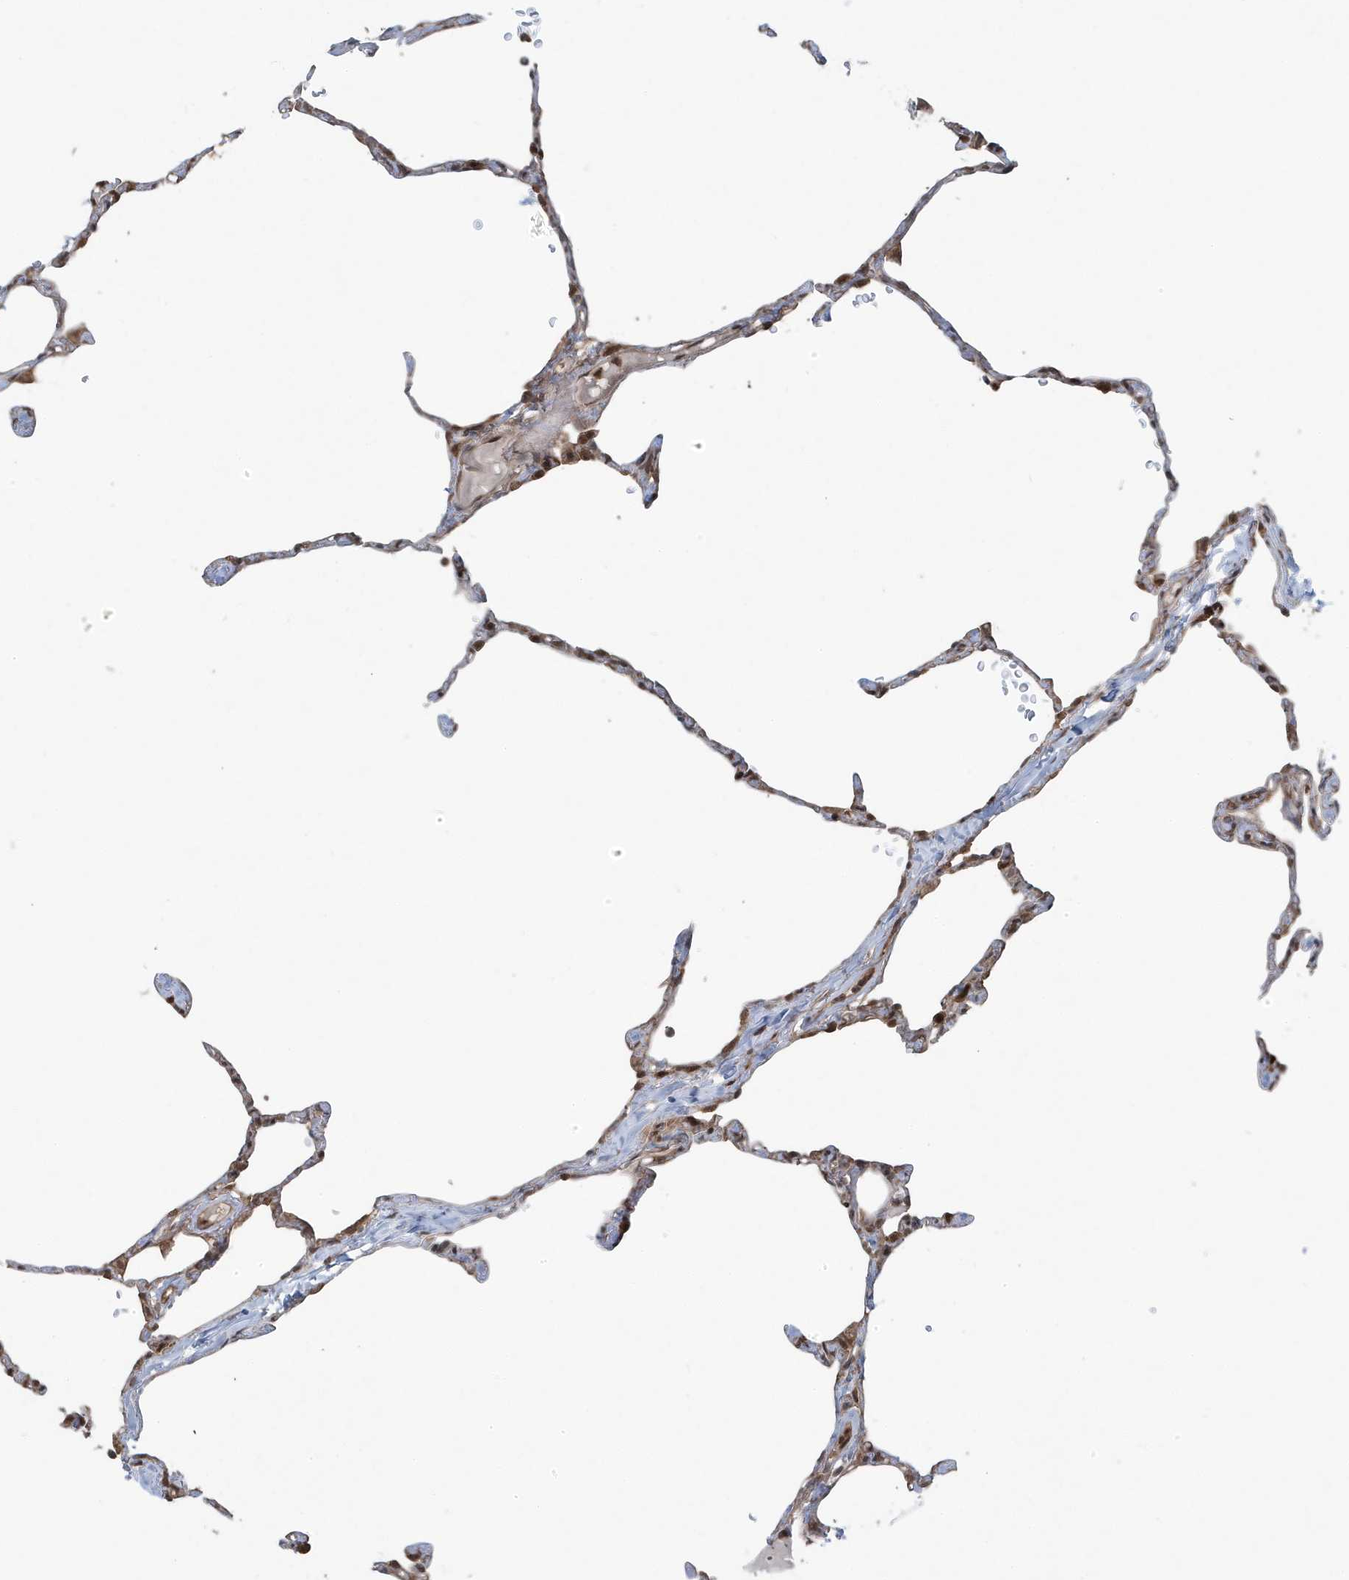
{"staining": {"intensity": "moderate", "quantity": "<25%", "location": "cytoplasmic/membranous"}, "tissue": "lung", "cell_type": "Alveolar cells", "image_type": "normal", "snomed": [{"axis": "morphology", "description": "Normal tissue, NOS"}, {"axis": "topography", "description": "Lung"}], "caption": "Immunohistochemical staining of unremarkable lung shows moderate cytoplasmic/membranous protein positivity in approximately <25% of alveolar cells.", "gene": "MAPK1IP1L", "patient": {"sex": "male", "age": 65}}